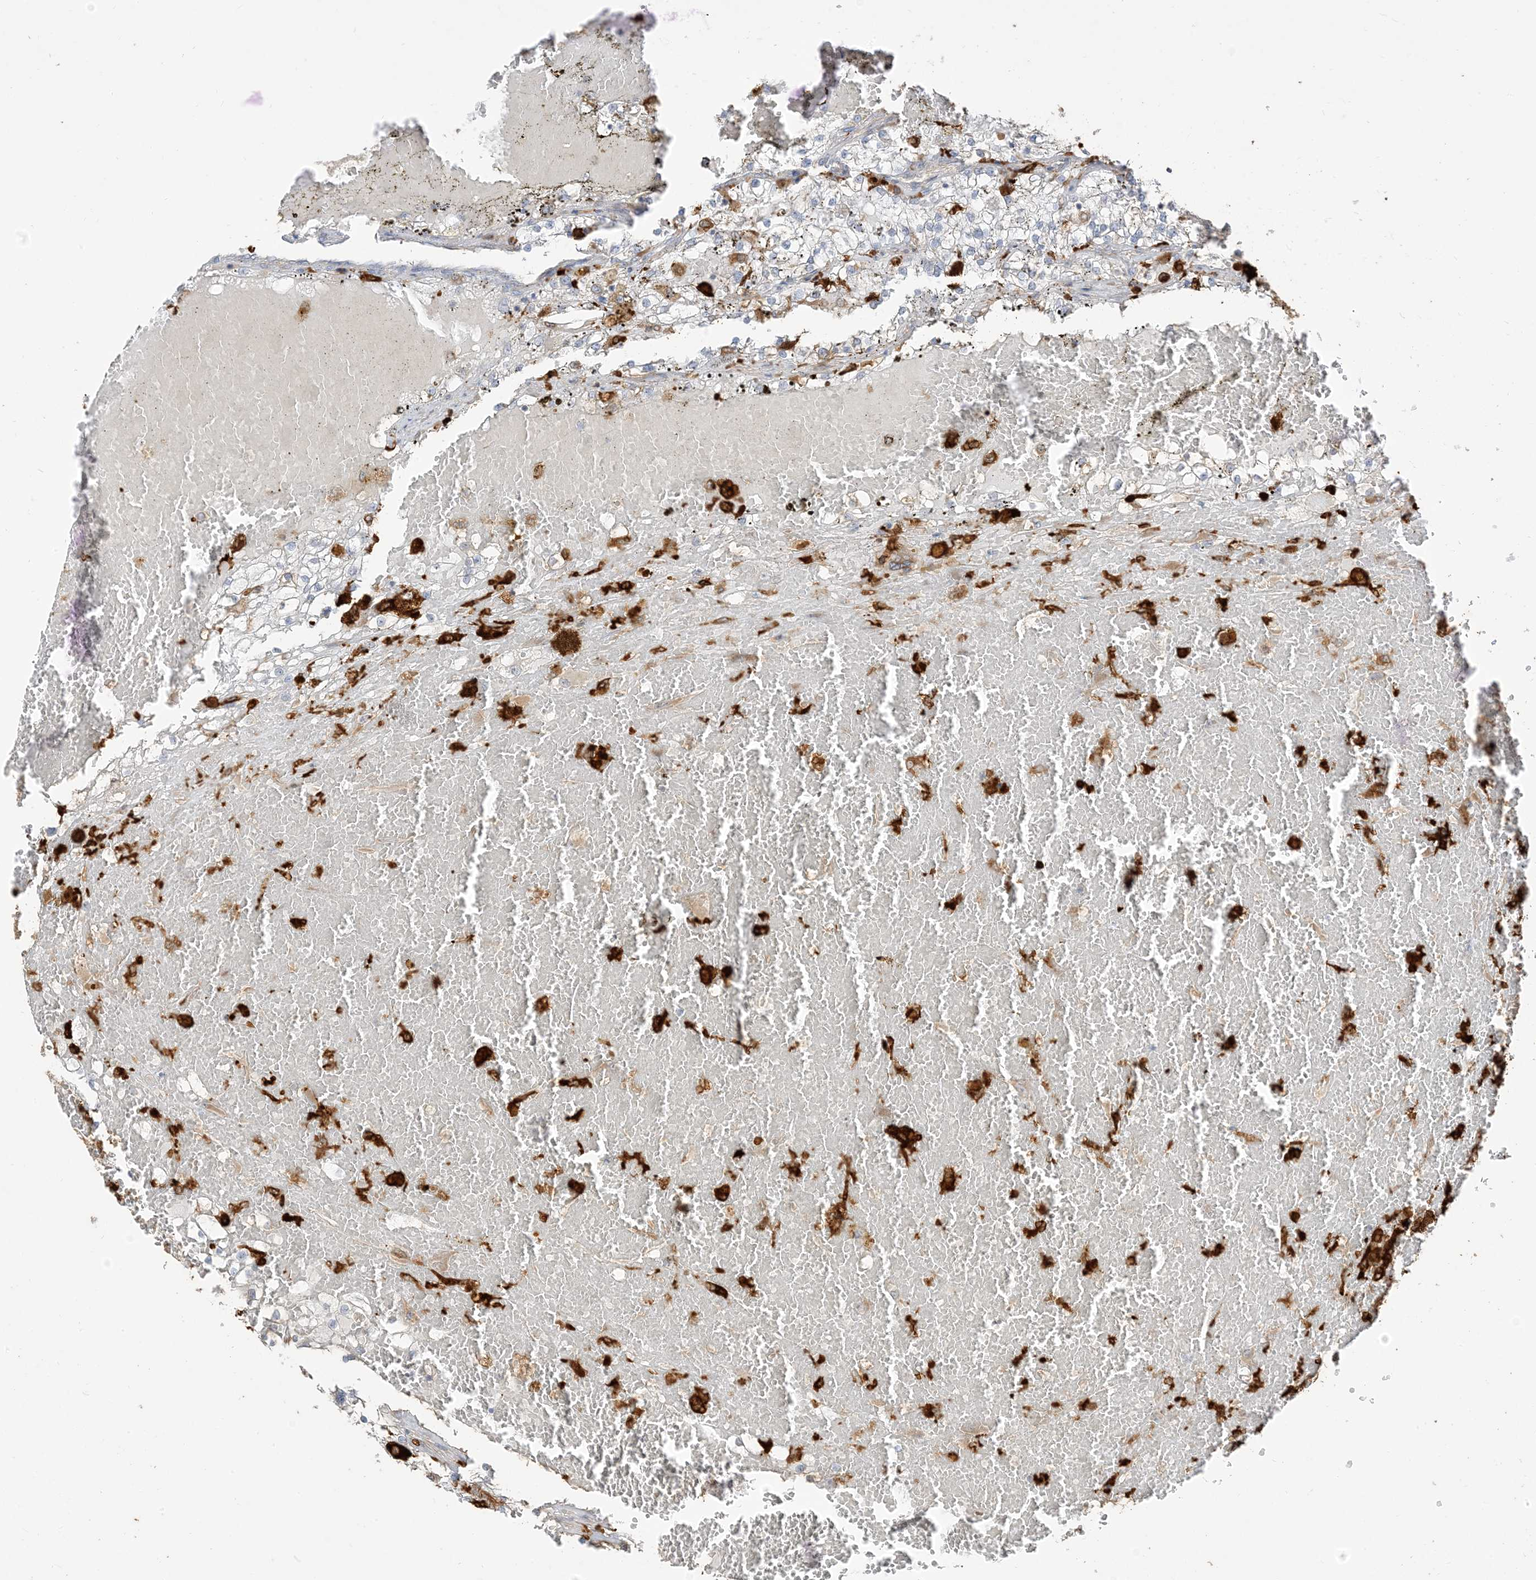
{"staining": {"intensity": "negative", "quantity": "none", "location": "none"}, "tissue": "renal cancer", "cell_type": "Tumor cells", "image_type": "cancer", "snomed": [{"axis": "morphology", "description": "Normal tissue, NOS"}, {"axis": "morphology", "description": "Adenocarcinoma, NOS"}, {"axis": "topography", "description": "Kidney"}], "caption": "Adenocarcinoma (renal) stained for a protein using immunohistochemistry (IHC) exhibits no expression tumor cells.", "gene": "RNF175", "patient": {"sex": "male", "age": 68}}